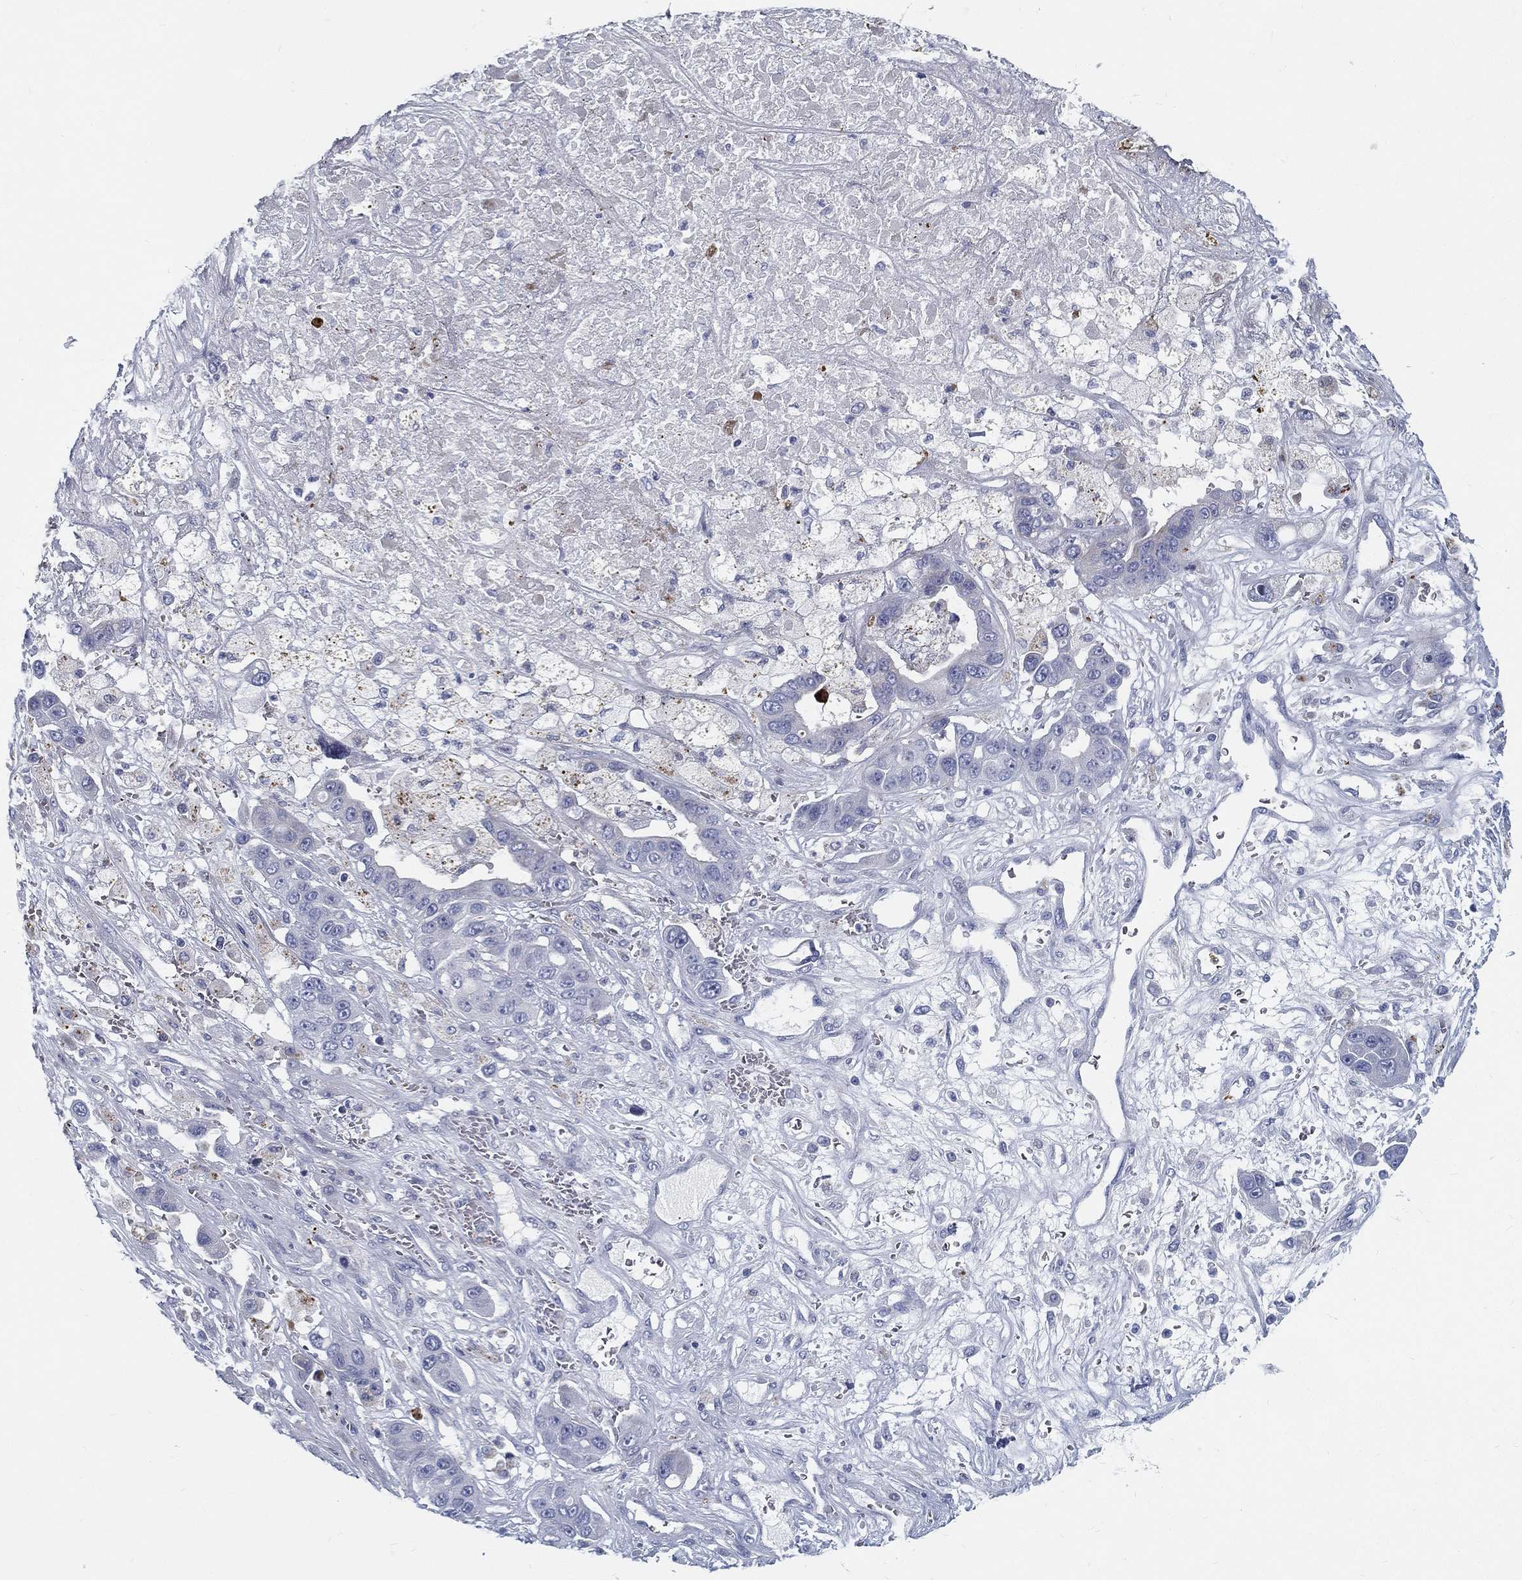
{"staining": {"intensity": "negative", "quantity": "none", "location": "none"}, "tissue": "liver cancer", "cell_type": "Tumor cells", "image_type": "cancer", "snomed": [{"axis": "morphology", "description": "Cholangiocarcinoma"}, {"axis": "topography", "description": "Liver"}], "caption": "Immunohistochemistry micrograph of liver cholangiocarcinoma stained for a protein (brown), which reveals no positivity in tumor cells.", "gene": "SPPL2C", "patient": {"sex": "female", "age": 52}}